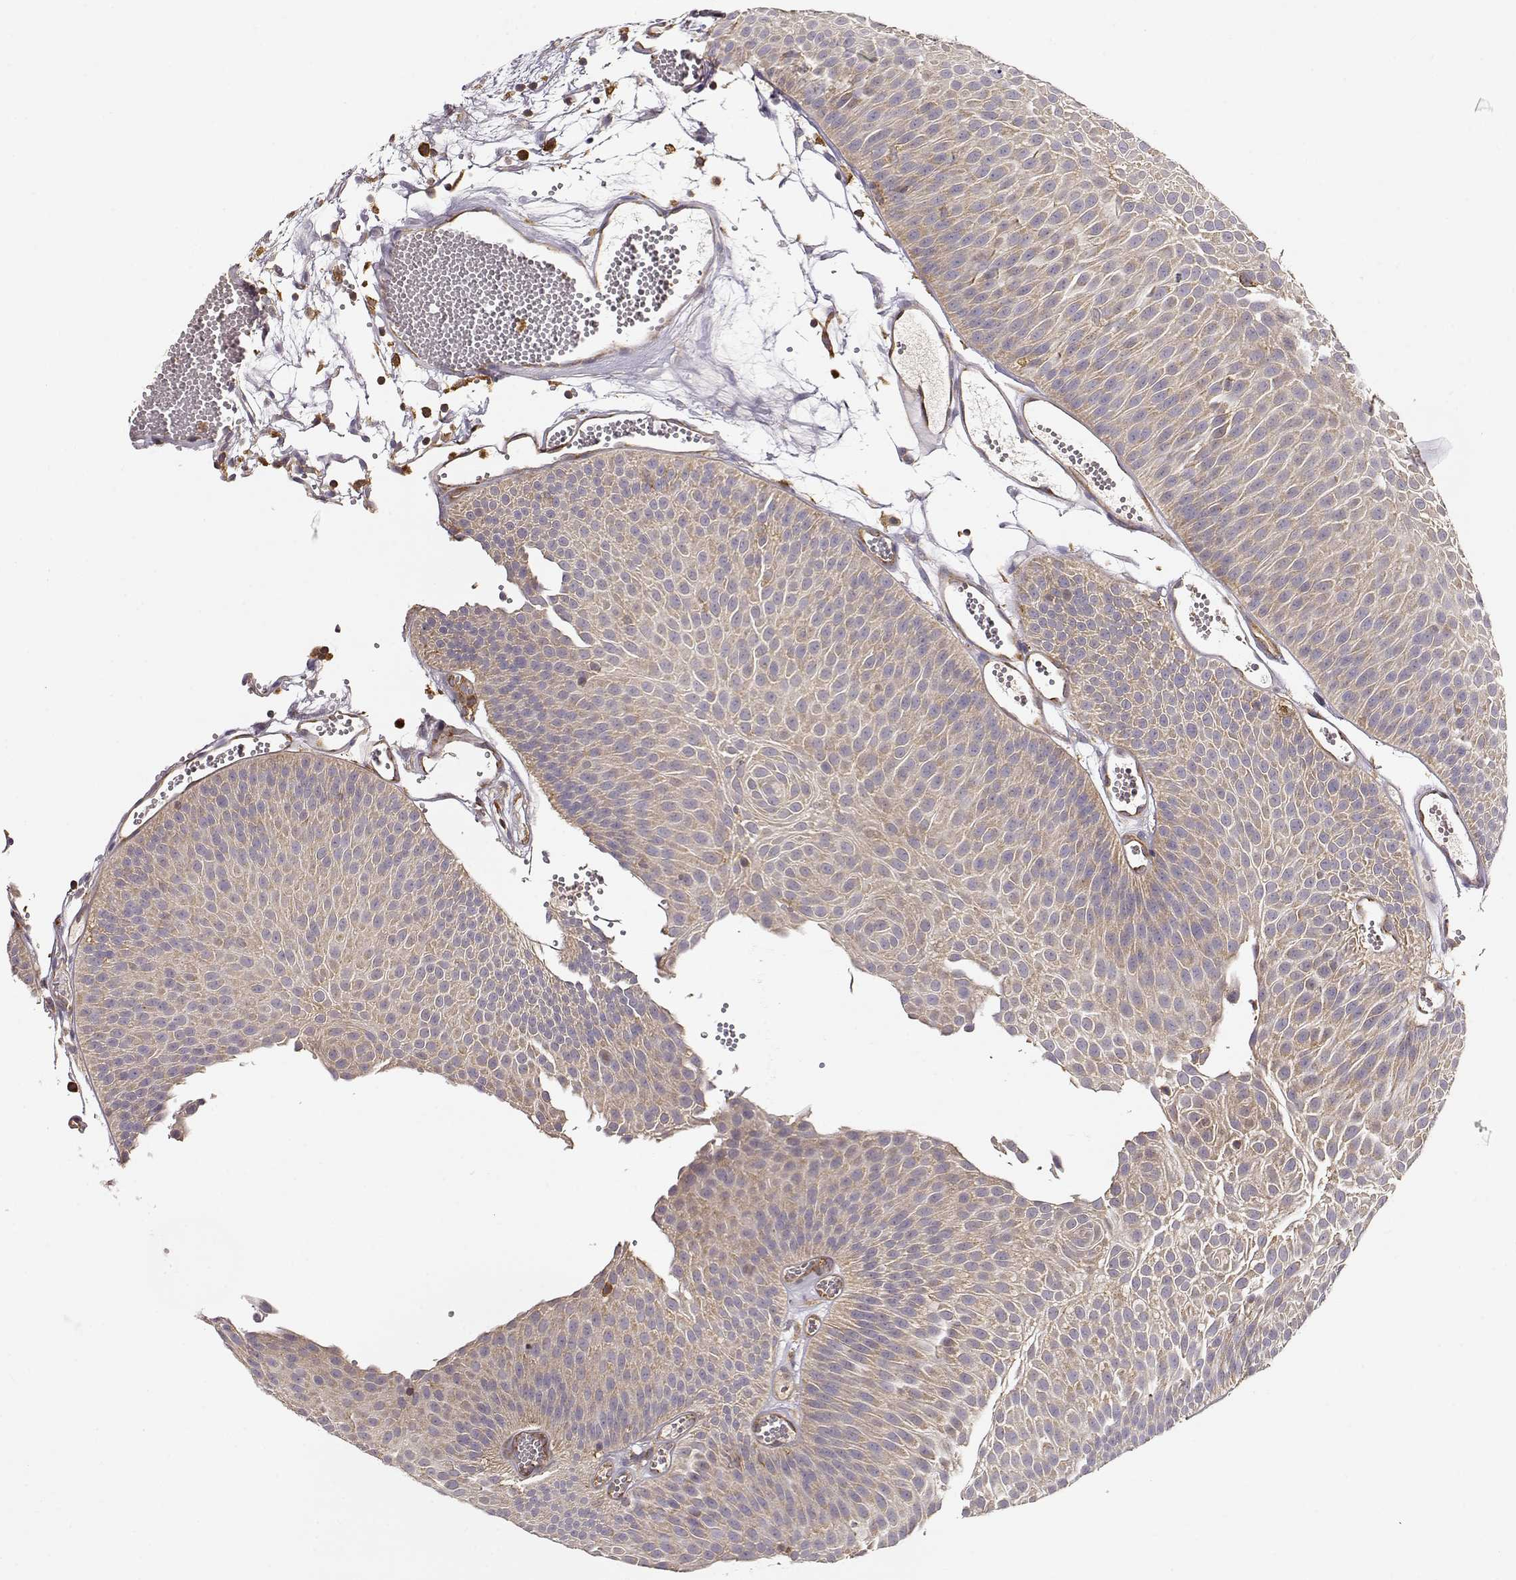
{"staining": {"intensity": "weak", "quantity": ">75%", "location": "cytoplasmic/membranous"}, "tissue": "urothelial cancer", "cell_type": "Tumor cells", "image_type": "cancer", "snomed": [{"axis": "morphology", "description": "Urothelial carcinoma, Low grade"}, {"axis": "topography", "description": "Urinary bladder"}], "caption": "Human urothelial carcinoma (low-grade) stained with a protein marker reveals weak staining in tumor cells.", "gene": "ARHGEF2", "patient": {"sex": "male", "age": 52}}